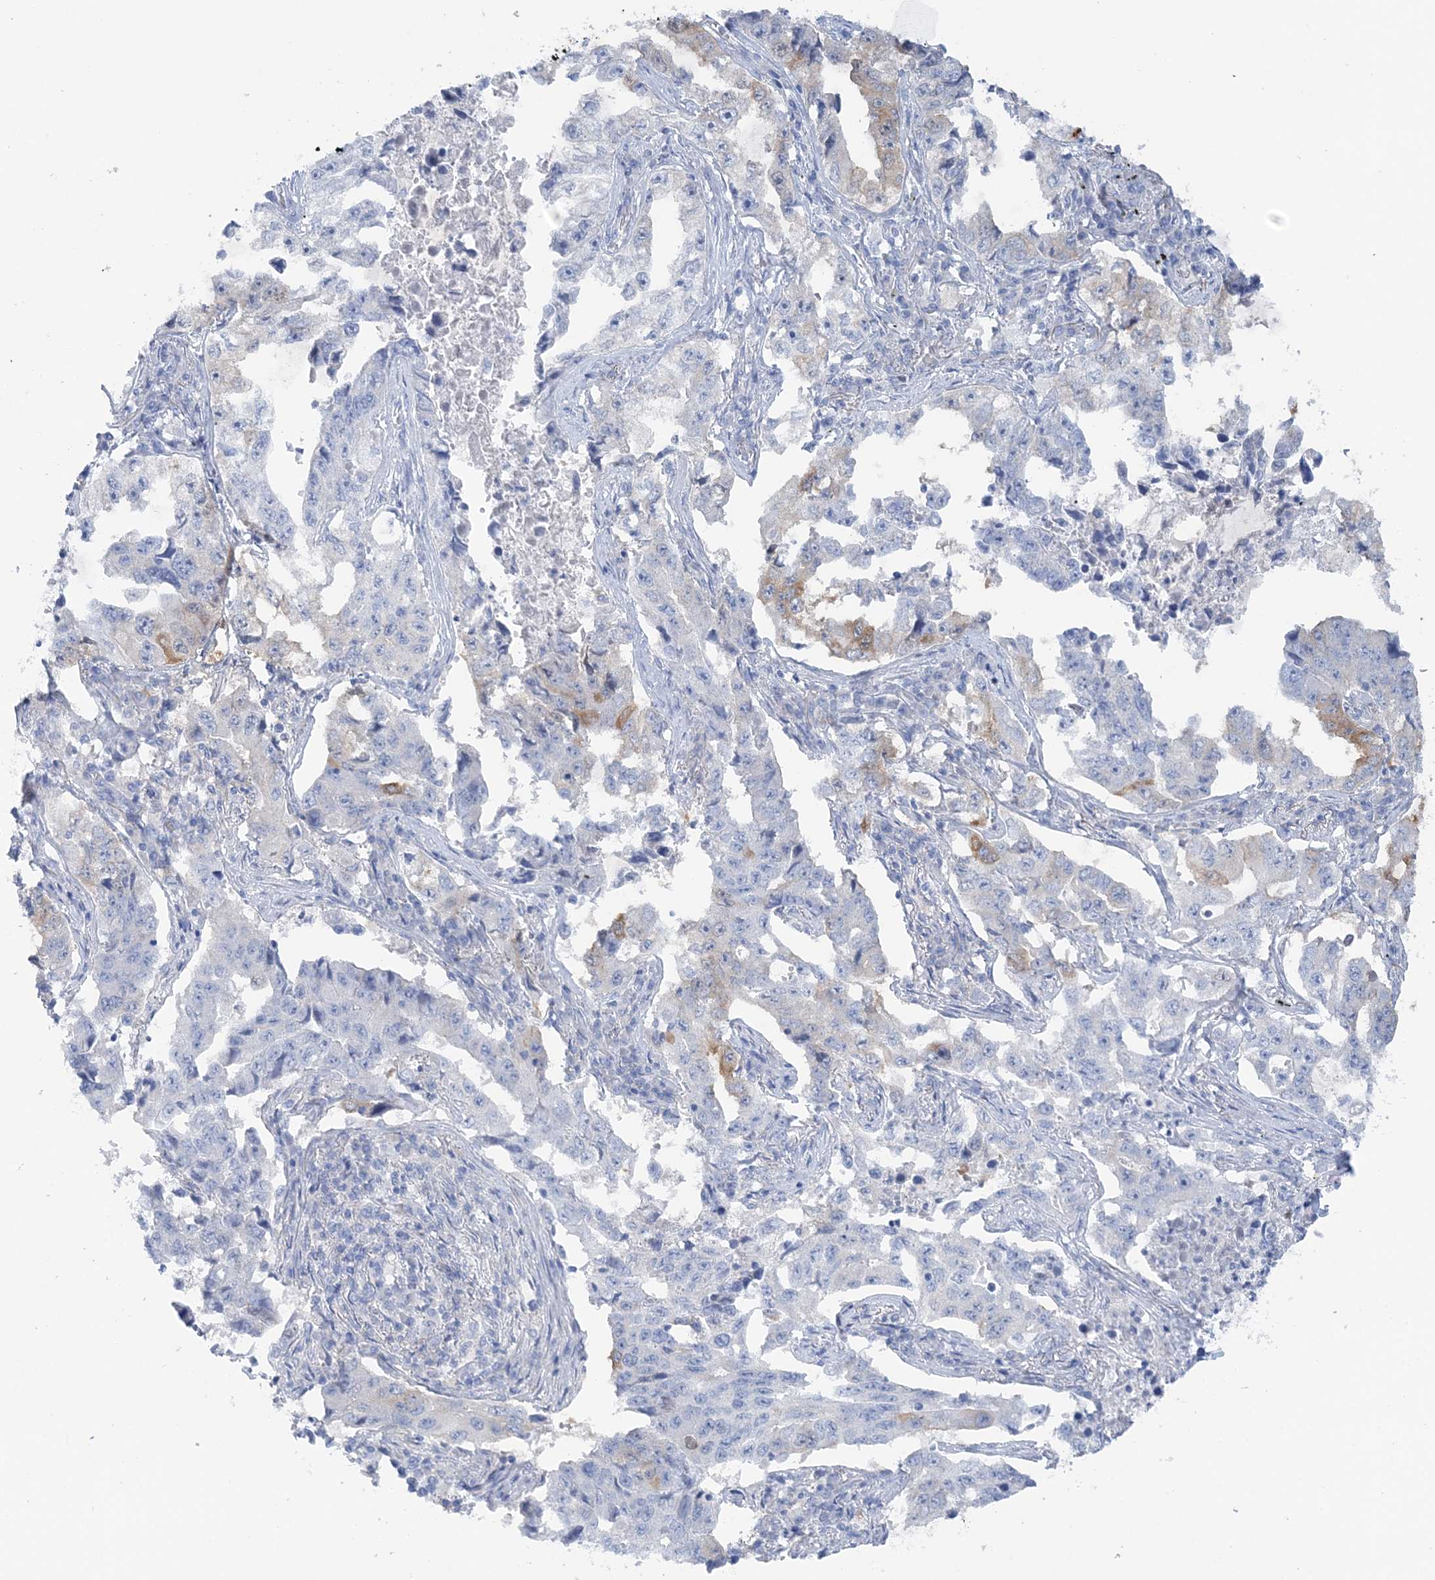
{"staining": {"intensity": "moderate", "quantity": "<25%", "location": "cytoplasmic/membranous"}, "tissue": "lung cancer", "cell_type": "Tumor cells", "image_type": "cancer", "snomed": [{"axis": "morphology", "description": "Adenocarcinoma, NOS"}, {"axis": "topography", "description": "Lung"}], "caption": "Brown immunohistochemical staining in human lung cancer (adenocarcinoma) demonstrates moderate cytoplasmic/membranous staining in approximately <25% of tumor cells.", "gene": "HMGCS1", "patient": {"sex": "female", "age": 51}}